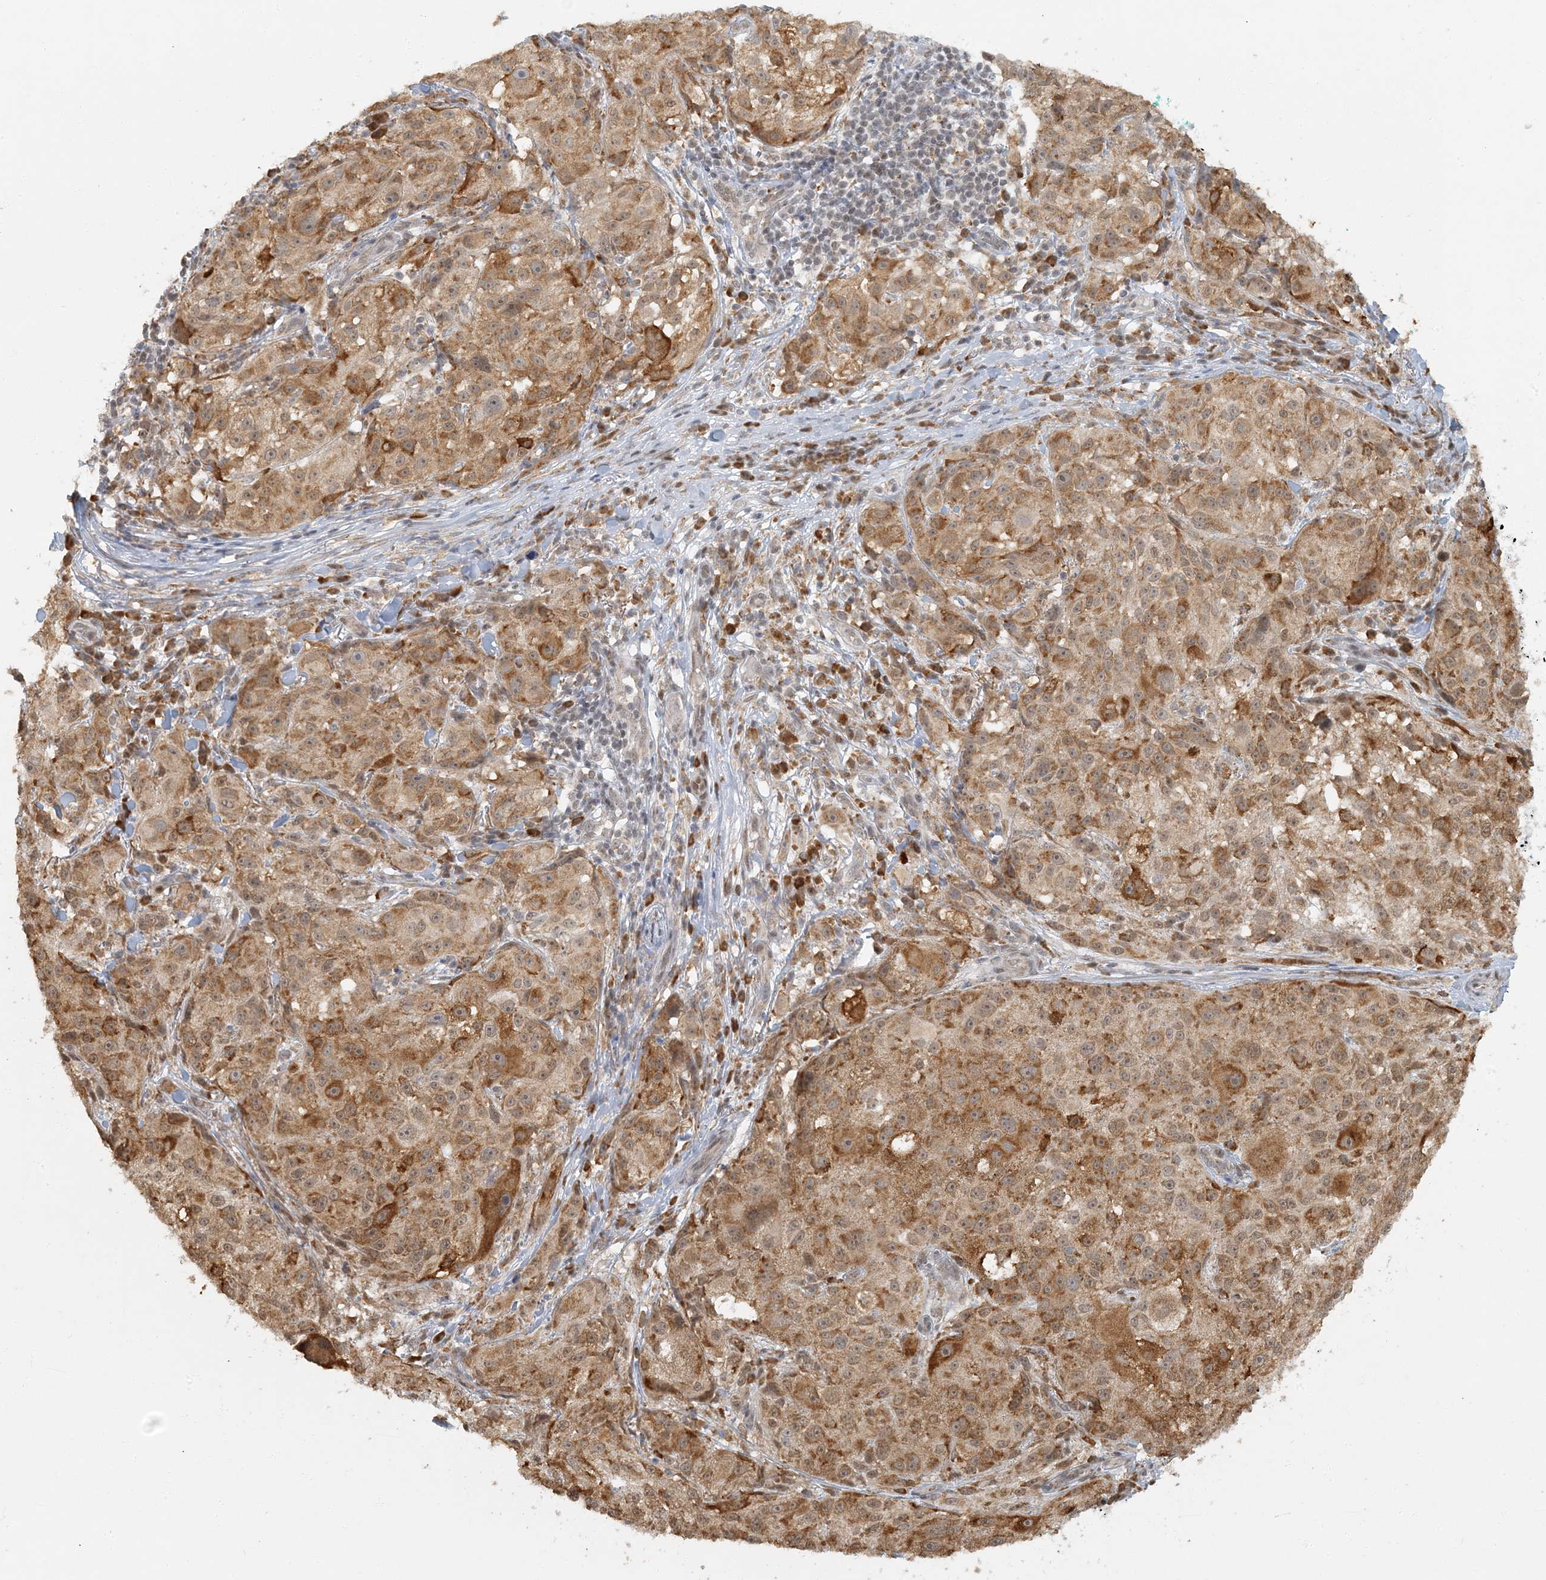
{"staining": {"intensity": "moderate", "quantity": ">75%", "location": "cytoplasmic/membranous"}, "tissue": "melanoma", "cell_type": "Tumor cells", "image_type": "cancer", "snomed": [{"axis": "morphology", "description": "Necrosis, NOS"}, {"axis": "morphology", "description": "Malignant melanoma, NOS"}, {"axis": "topography", "description": "Skin"}], "caption": "Malignant melanoma stained with DAB (3,3'-diaminobenzidine) IHC displays medium levels of moderate cytoplasmic/membranous expression in about >75% of tumor cells. The staining is performed using DAB brown chromogen to label protein expression. The nuclei are counter-stained blue using hematoxylin.", "gene": "AK9", "patient": {"sex": "female", "age": 87}}